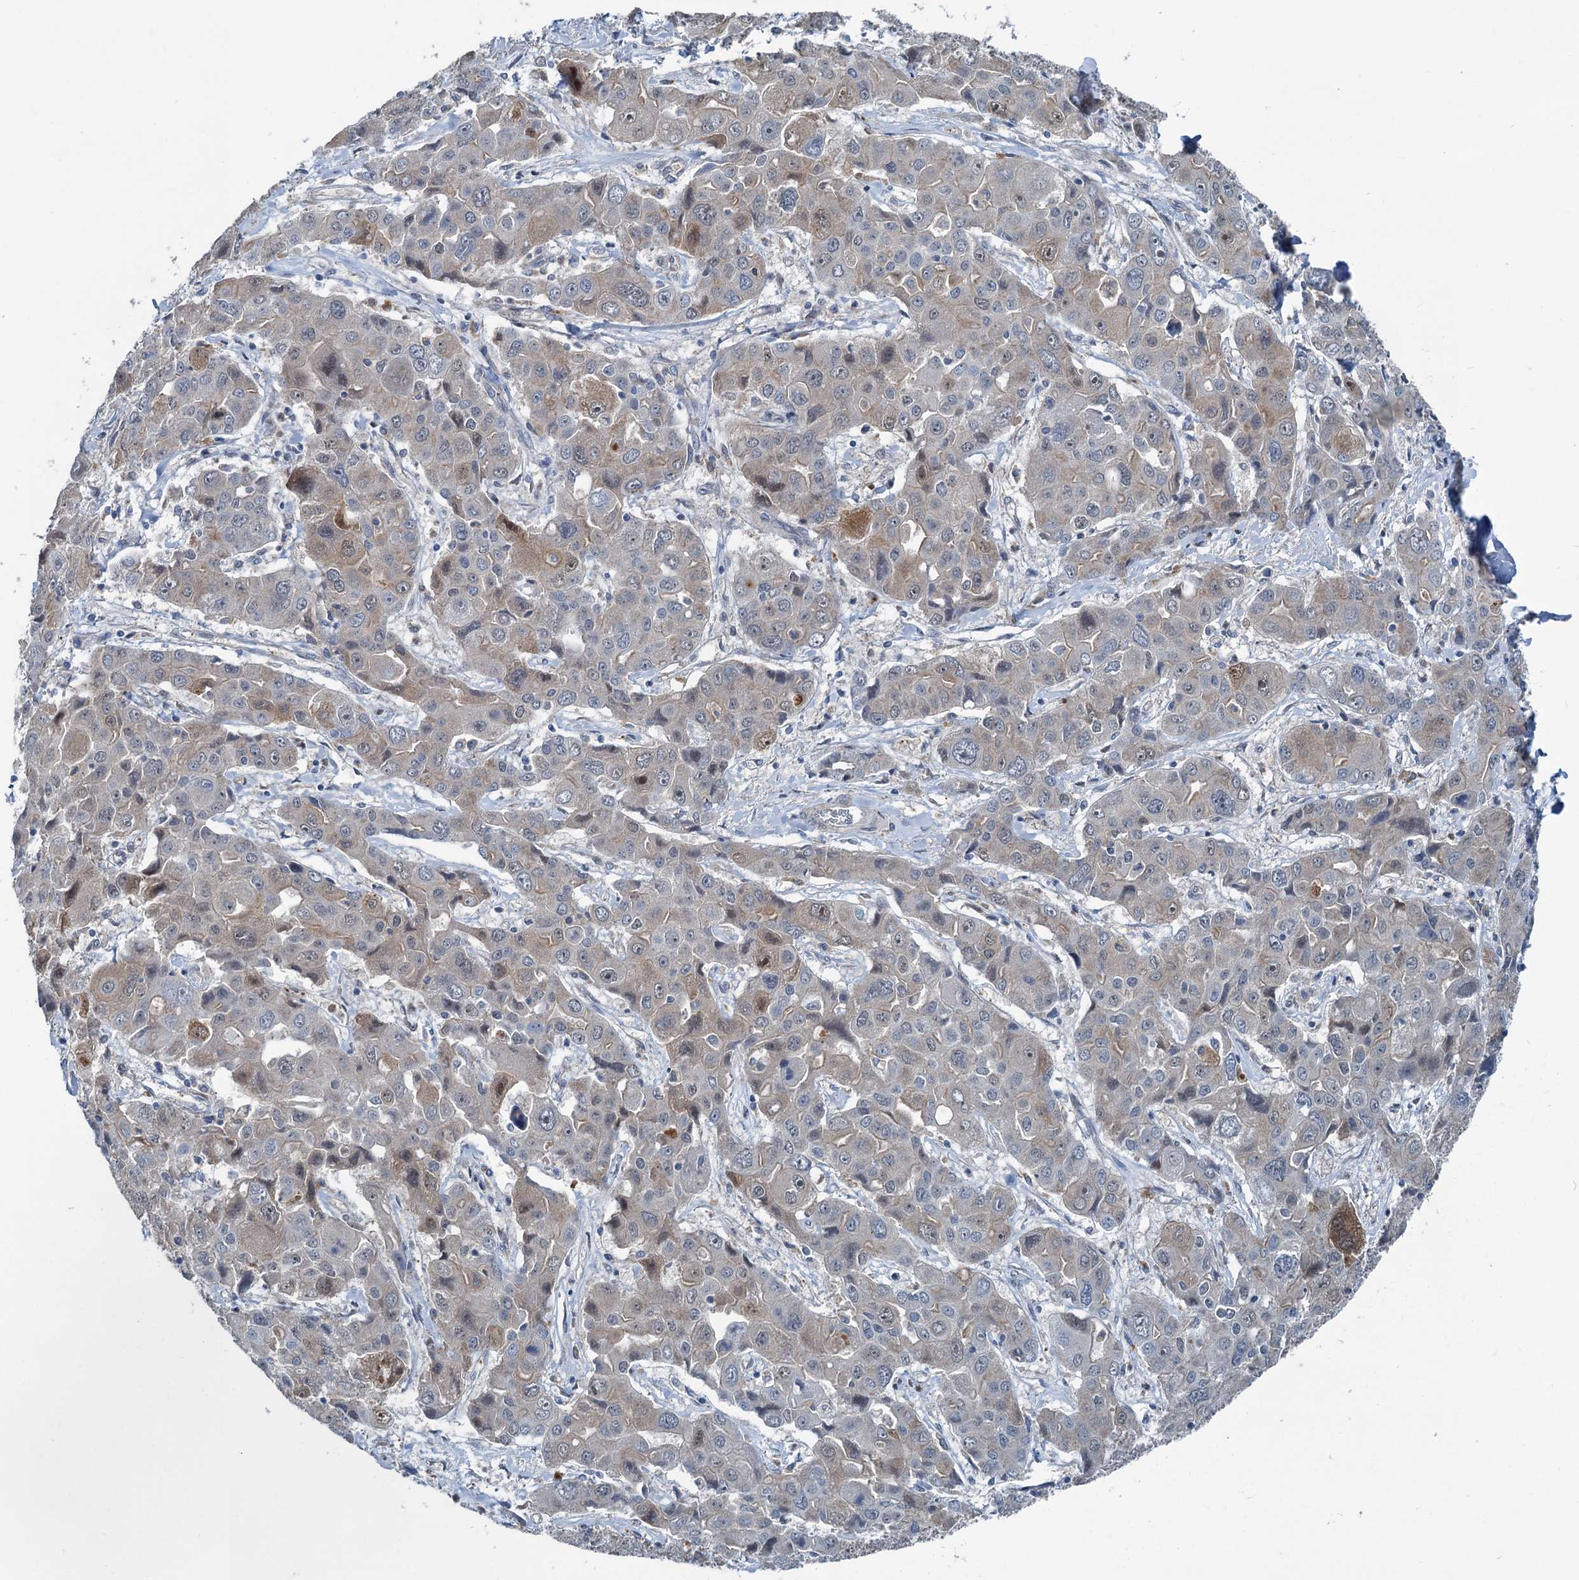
{"staining": {"intensity": "weak", "quantity": "<25%", "location": "cytoplasmic/membranous"}, "tissue": "liver cancer", "cell_type": "Tumor cells", "image_type": "cancer", "snomed": [{"axis": "morphology", "description": "Cholangiocarcinoma"}, {"axis": "topography", "description": "Liver"}], "caption": "Immunohistochemical staining of liver cancer demonstrates no significant expression in tumor cells. (Stains: DAB immunohistochemistry with hematoxylin counter stain, Microscopy: brightfield microscopy at high magnification).", "gene": "GCLM", "patient": {"sex": "male", "age": 67}}